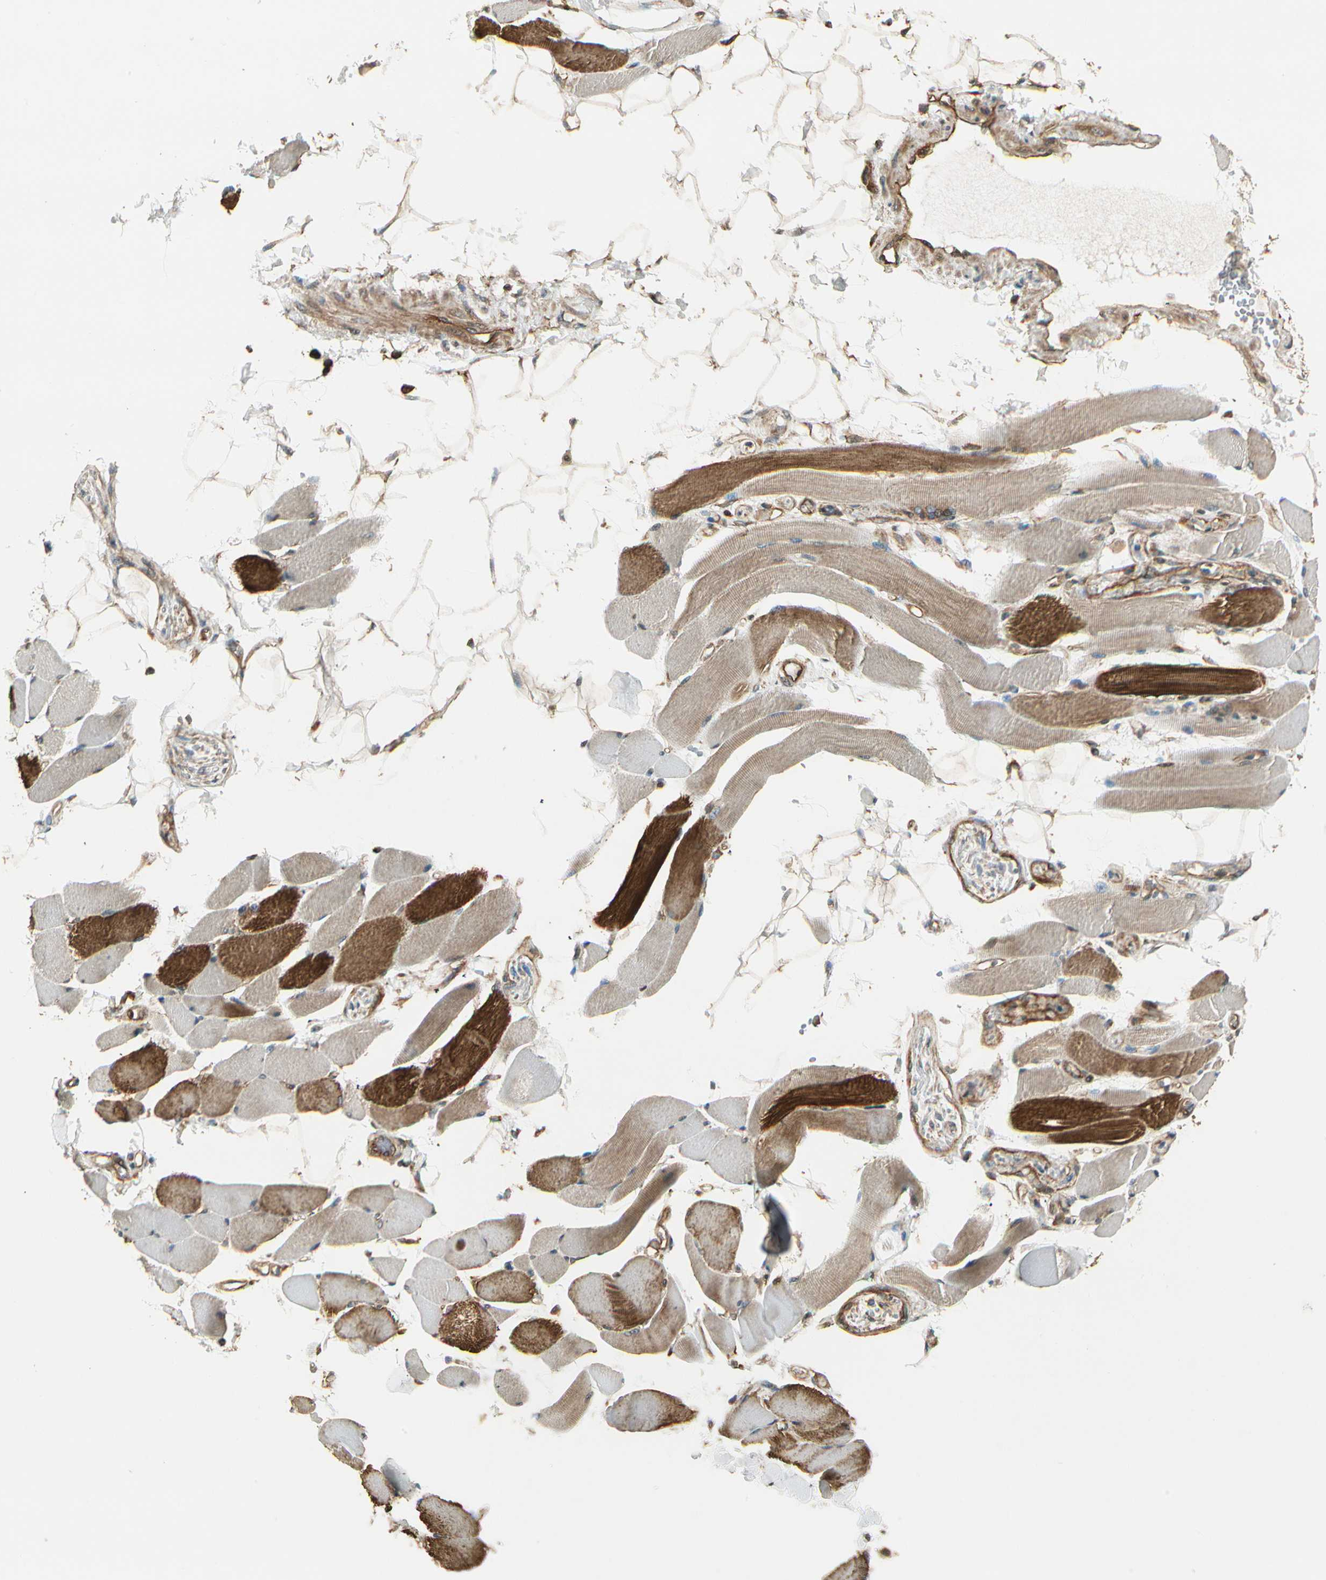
{"staining": {"intensity": "strong", "quantity": "25%-75%", "location": "cytoplasmic/membranous"}, "tissue": "skeletal muscle", "cell_type": "Myocytes", "image_type": "normal", "snomed": [{"axis": "morphology", "description": "Normal tissue, NOS"}, {"axis": "topography", "description": "Skeletal muscle"}, {"axis": "topography", "description": "Peripheral nerve tissue"}], "caption": "Normal skeletal muscle exhibits strong cytoplasmic/membranous positivity in about 25%-75% of myocytes, visualized by immunohistochemistry. Nuclei are stained in blue.", "gene": "FKBP15", "patient": {"sex": "female", "age": 84}}